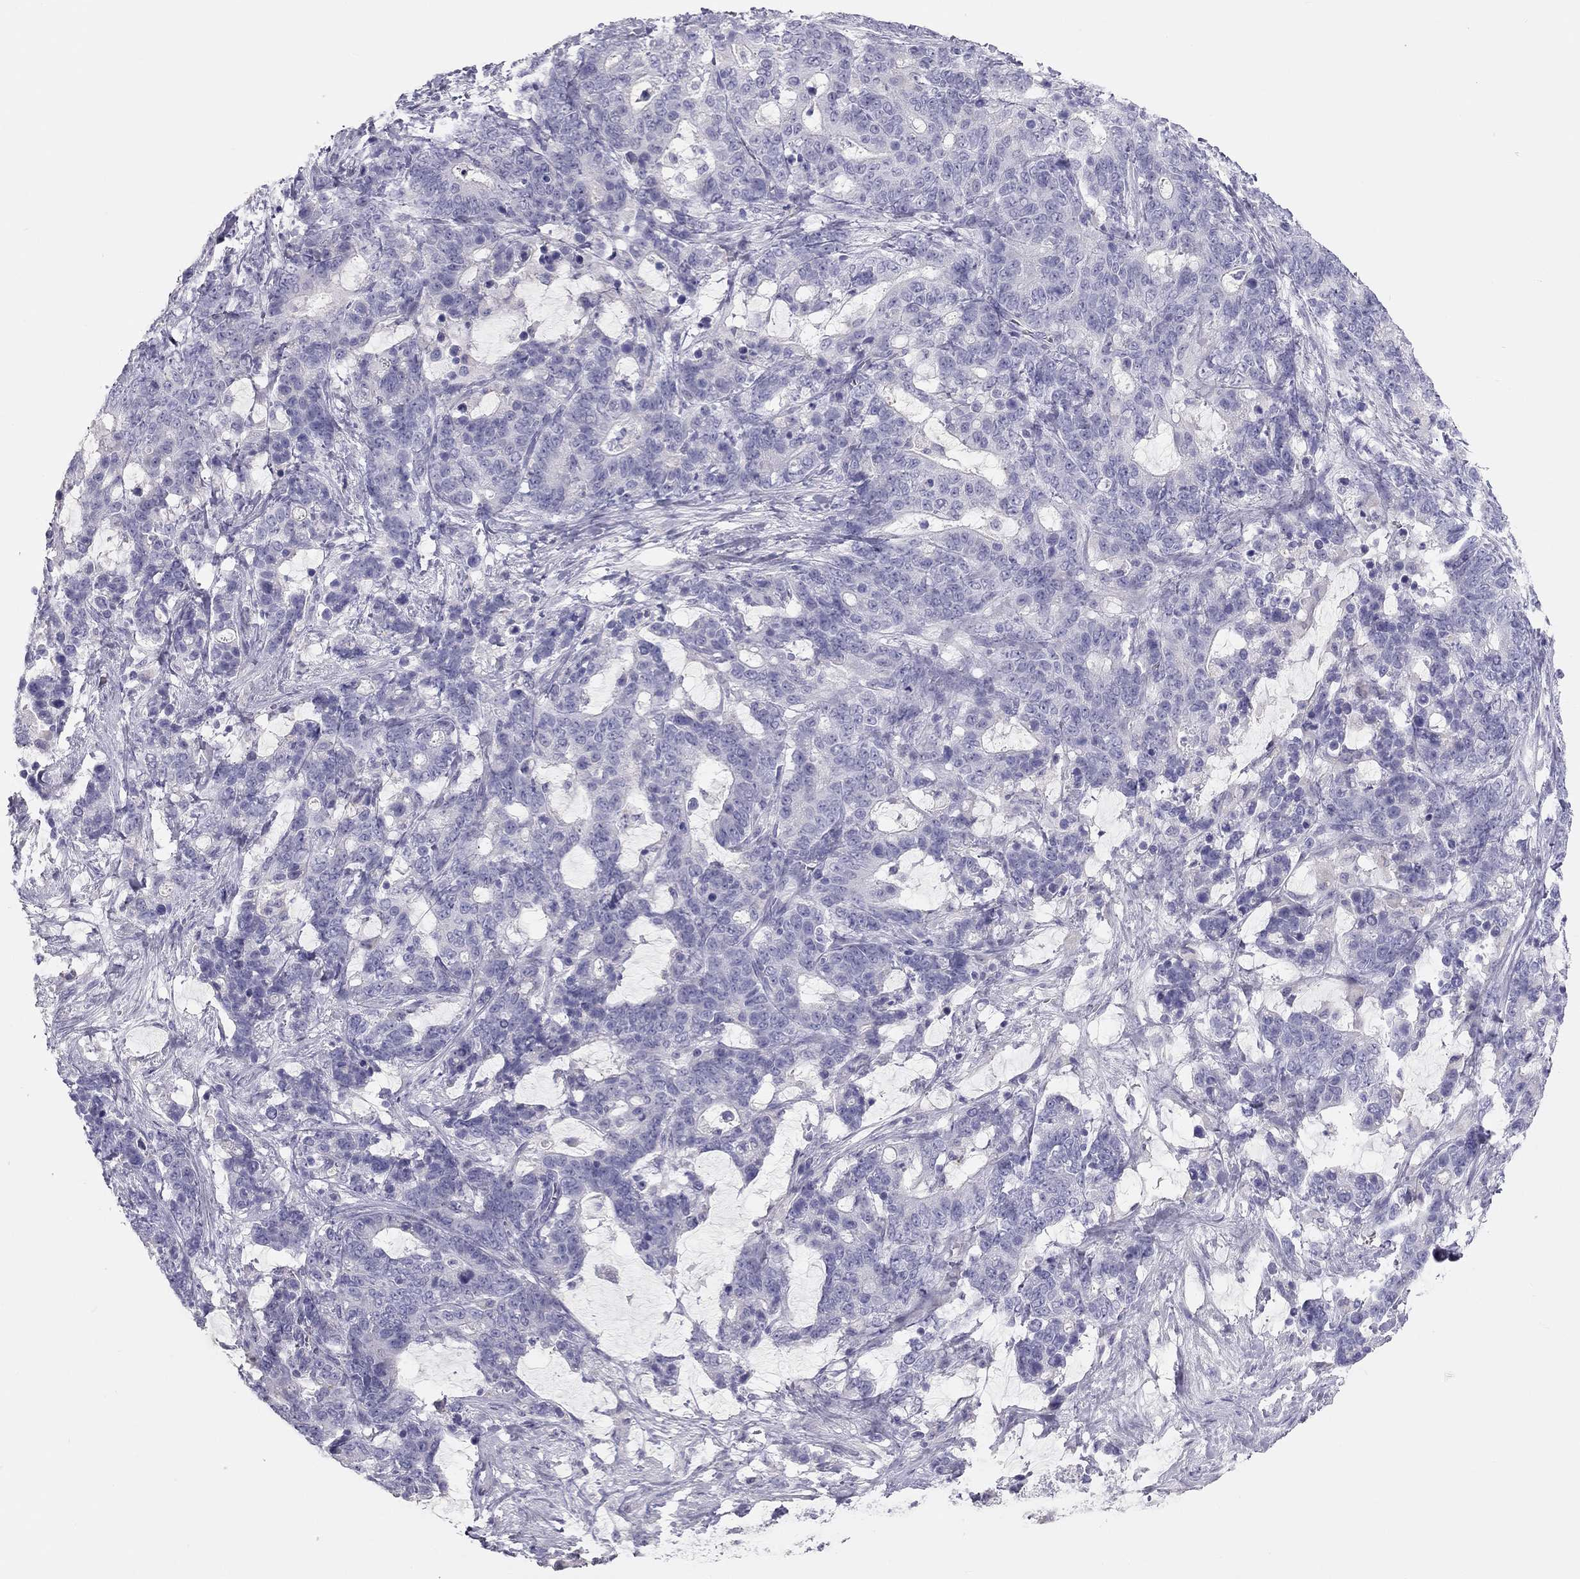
{"staining": {"intensity": "negative", "quantity": "none", "location": "none"}, "tissue": "stomach cancer", "cell_type": "Tumor cells", "image_type": "cancer", "snomed": [{"axis": "morphology", "description": "Normal tissue, NOS"}, {"axis": "morphology", "description": "Adenocarcinoma, NOS"}, {"axis": "topography", "description": "Stomach"}], "caption": "Immunohistochemistry of human stomach cancer demonstrates no positivity in tumor cells.", "gene": "SPATA12", "patient": {"sex": "female", "age": 64}}